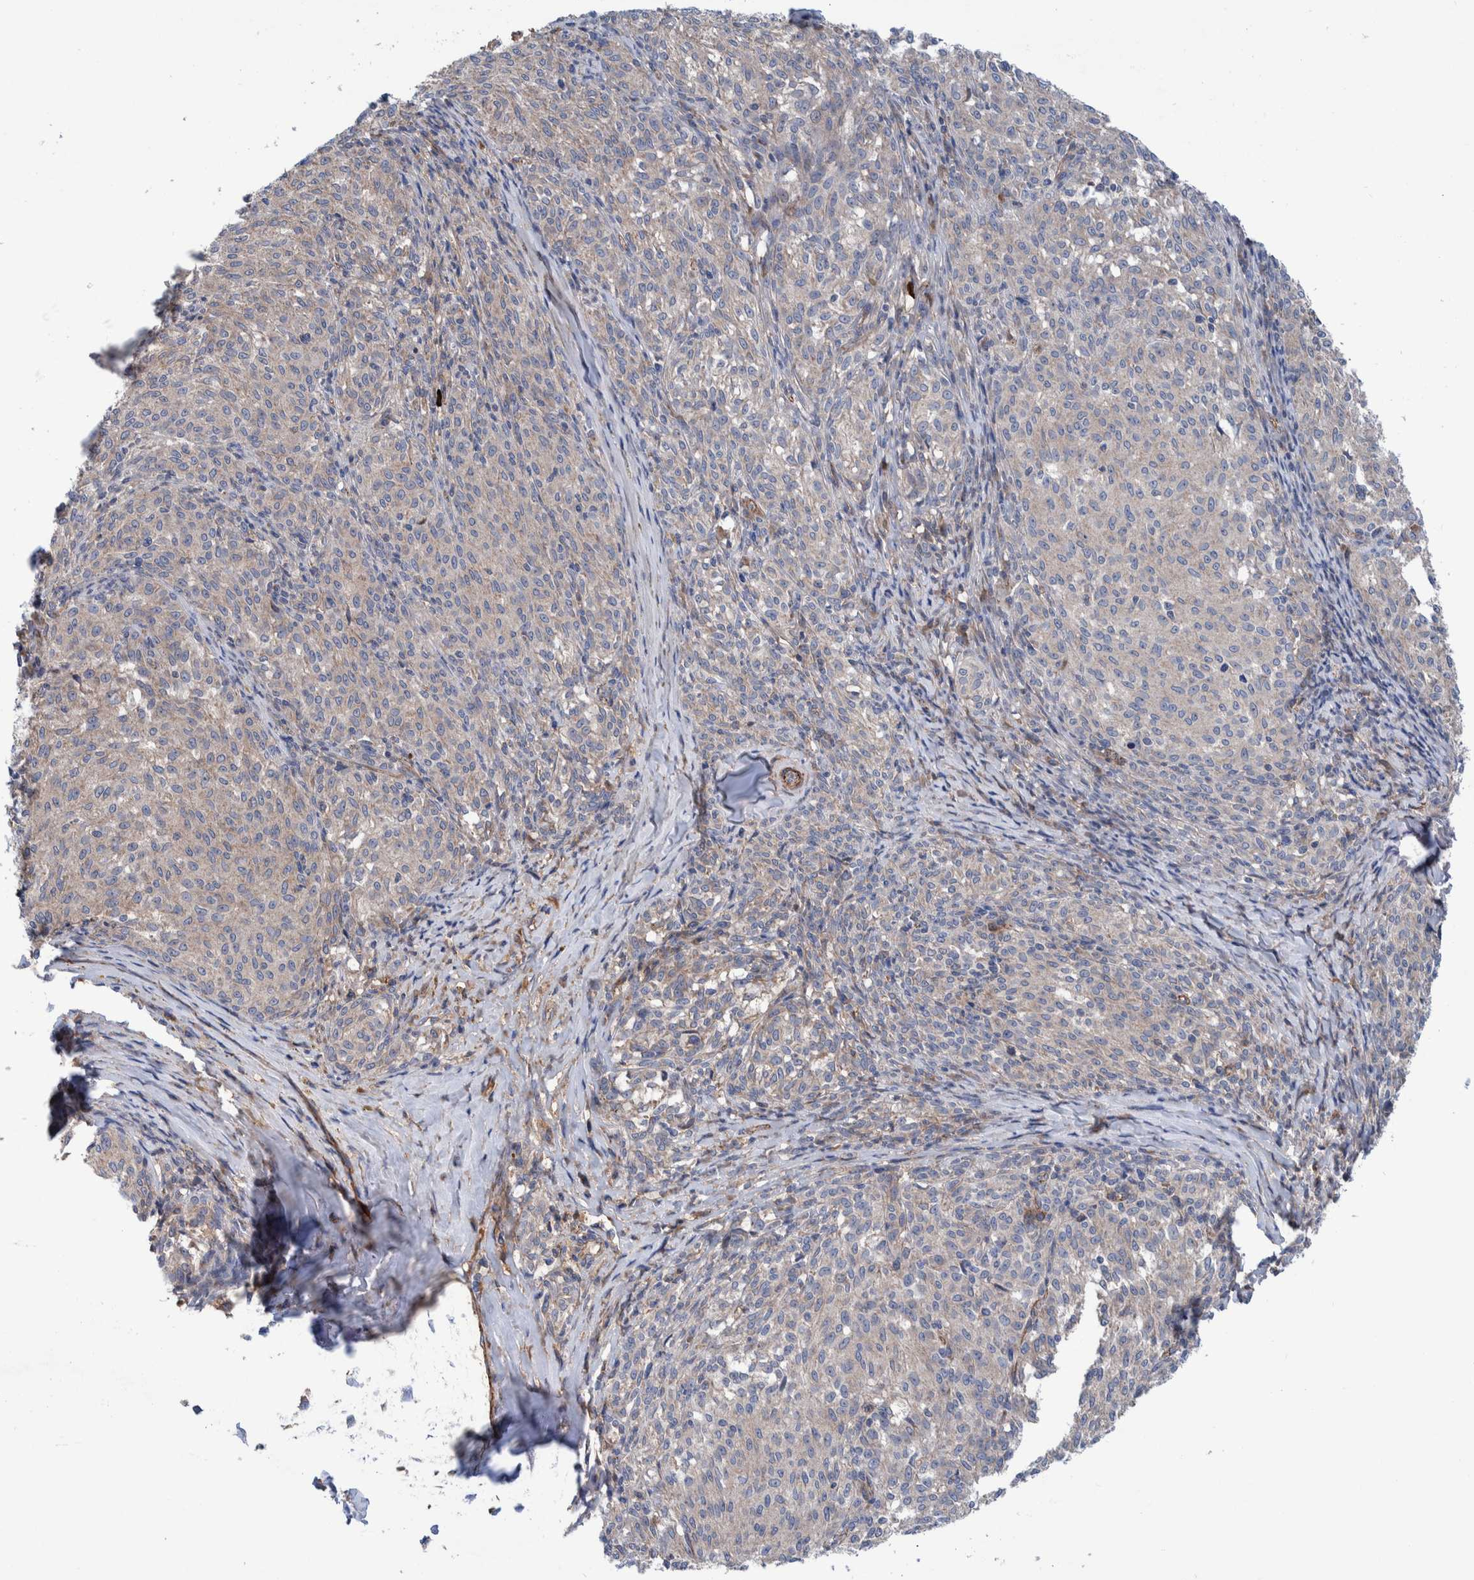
{"staining": {"intensity": "negative", "quantity": "none", "location": "none"}, "tissue": "melanoma", "cell_type": "Tumor cells", "image_type": "cancer", "snomed": [{"axis": "morphology", "description": "Malignant melanoma, NOS"}, {"axis": "topography", "description": "Skin"}], "caption": "High power microscopy micrograph of an immunohistochemistry (IHC) photomicrograph of melanoma, revealing no significant positivity in tumor cells. (DAB (3,3'-diaminobenzidine) IHC, high magnification).", "gene": "SLC25A10", "patient": {"sex": "female", "age": 72}}